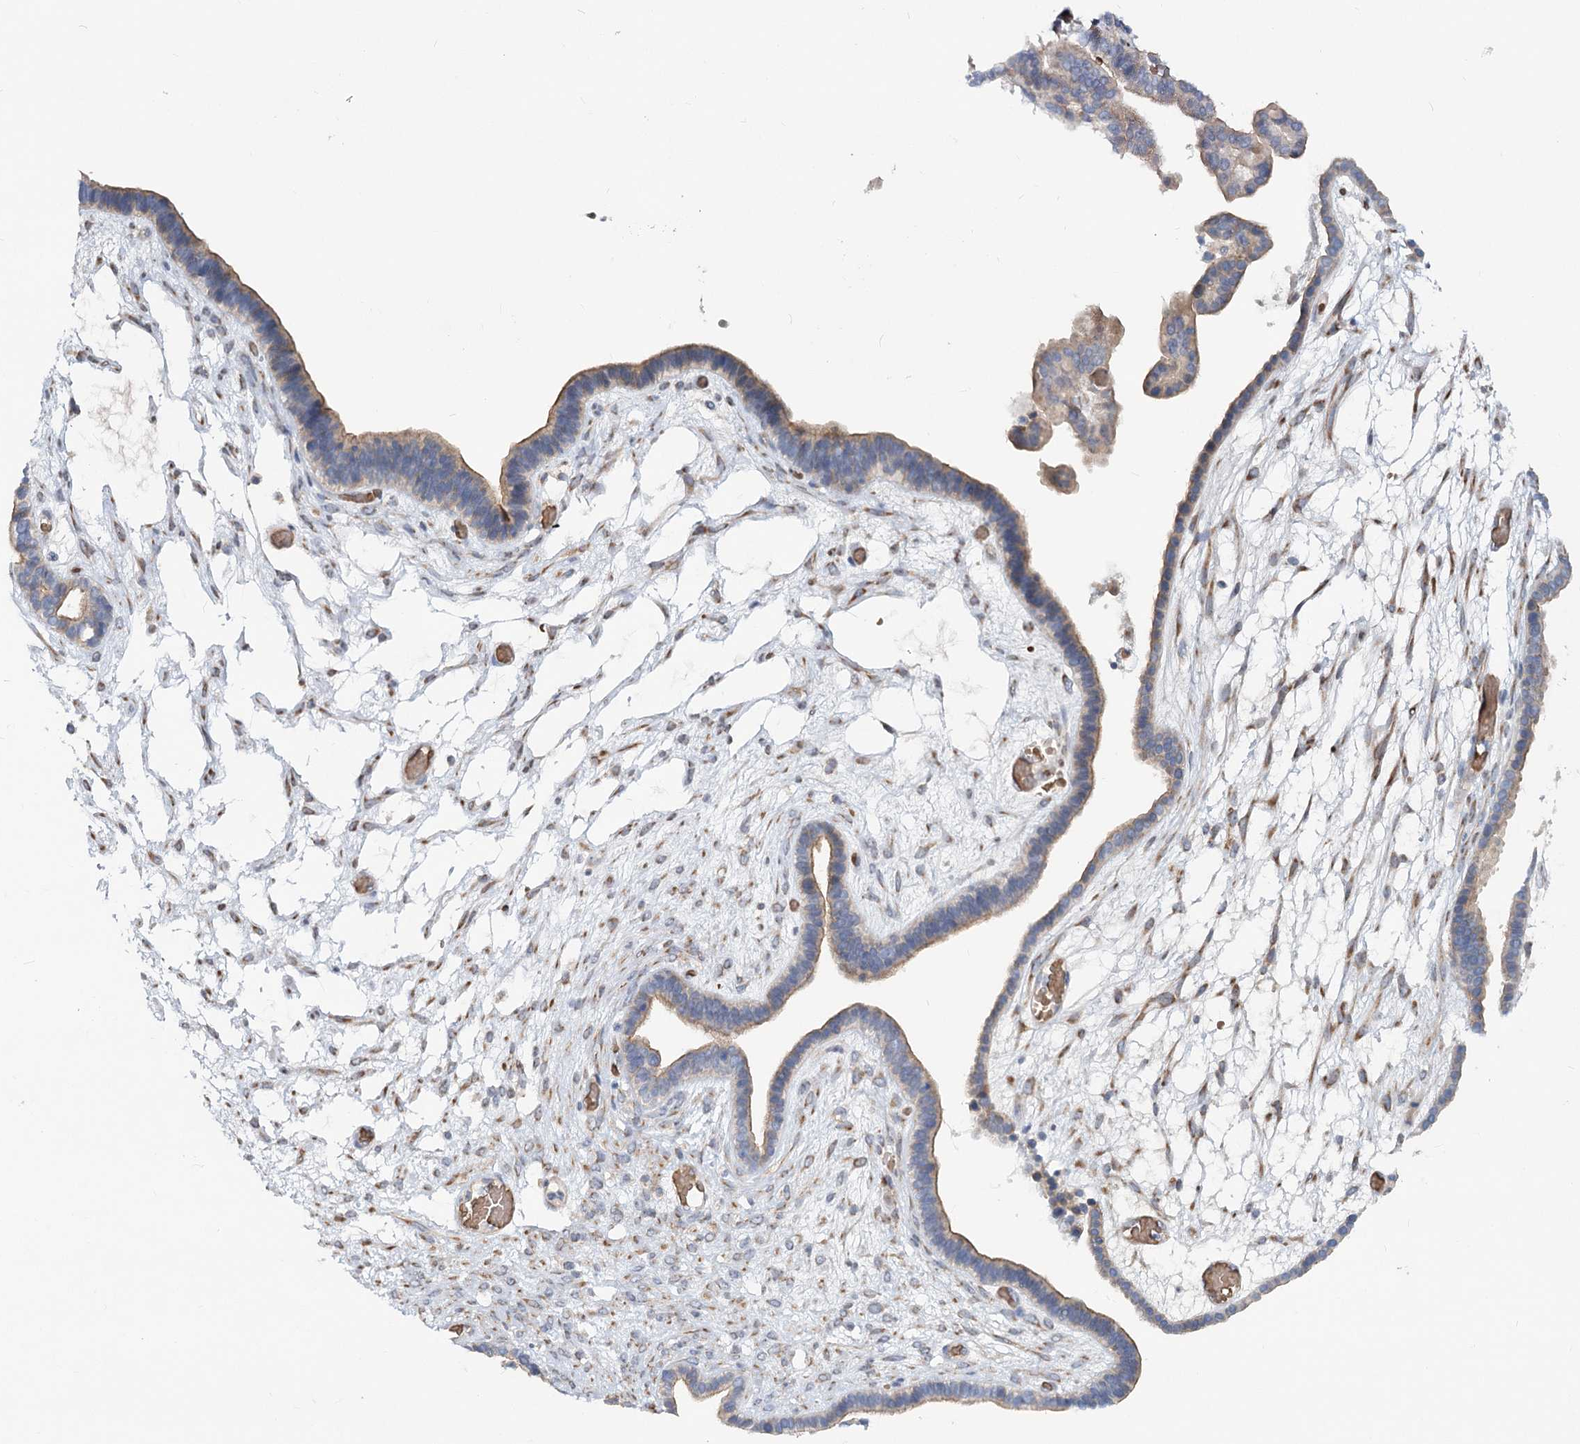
{"staining": {"intensity": "weak", "quantity": ">75%", "location": "cytoplasmic/membranous"}, "tissue": "ovarian cancer", "cell_type": "Tumor cells", "image_type": "cancer", "snomed": [{"axis": "morphology", "description": "Cystadenocarcinoma, serous, NOS"}, {"axis": "topography", "description": "Ovary"}], "caption": "Immunohistochemistry of ovarian cancer (serous cystadenocarcinoma) shows low levels of weak cytoplasmic/membranous staining in approximately >75% of tumor cells.", "gene": "CIB4", "patient": {"sex": "female", "age": 56}}